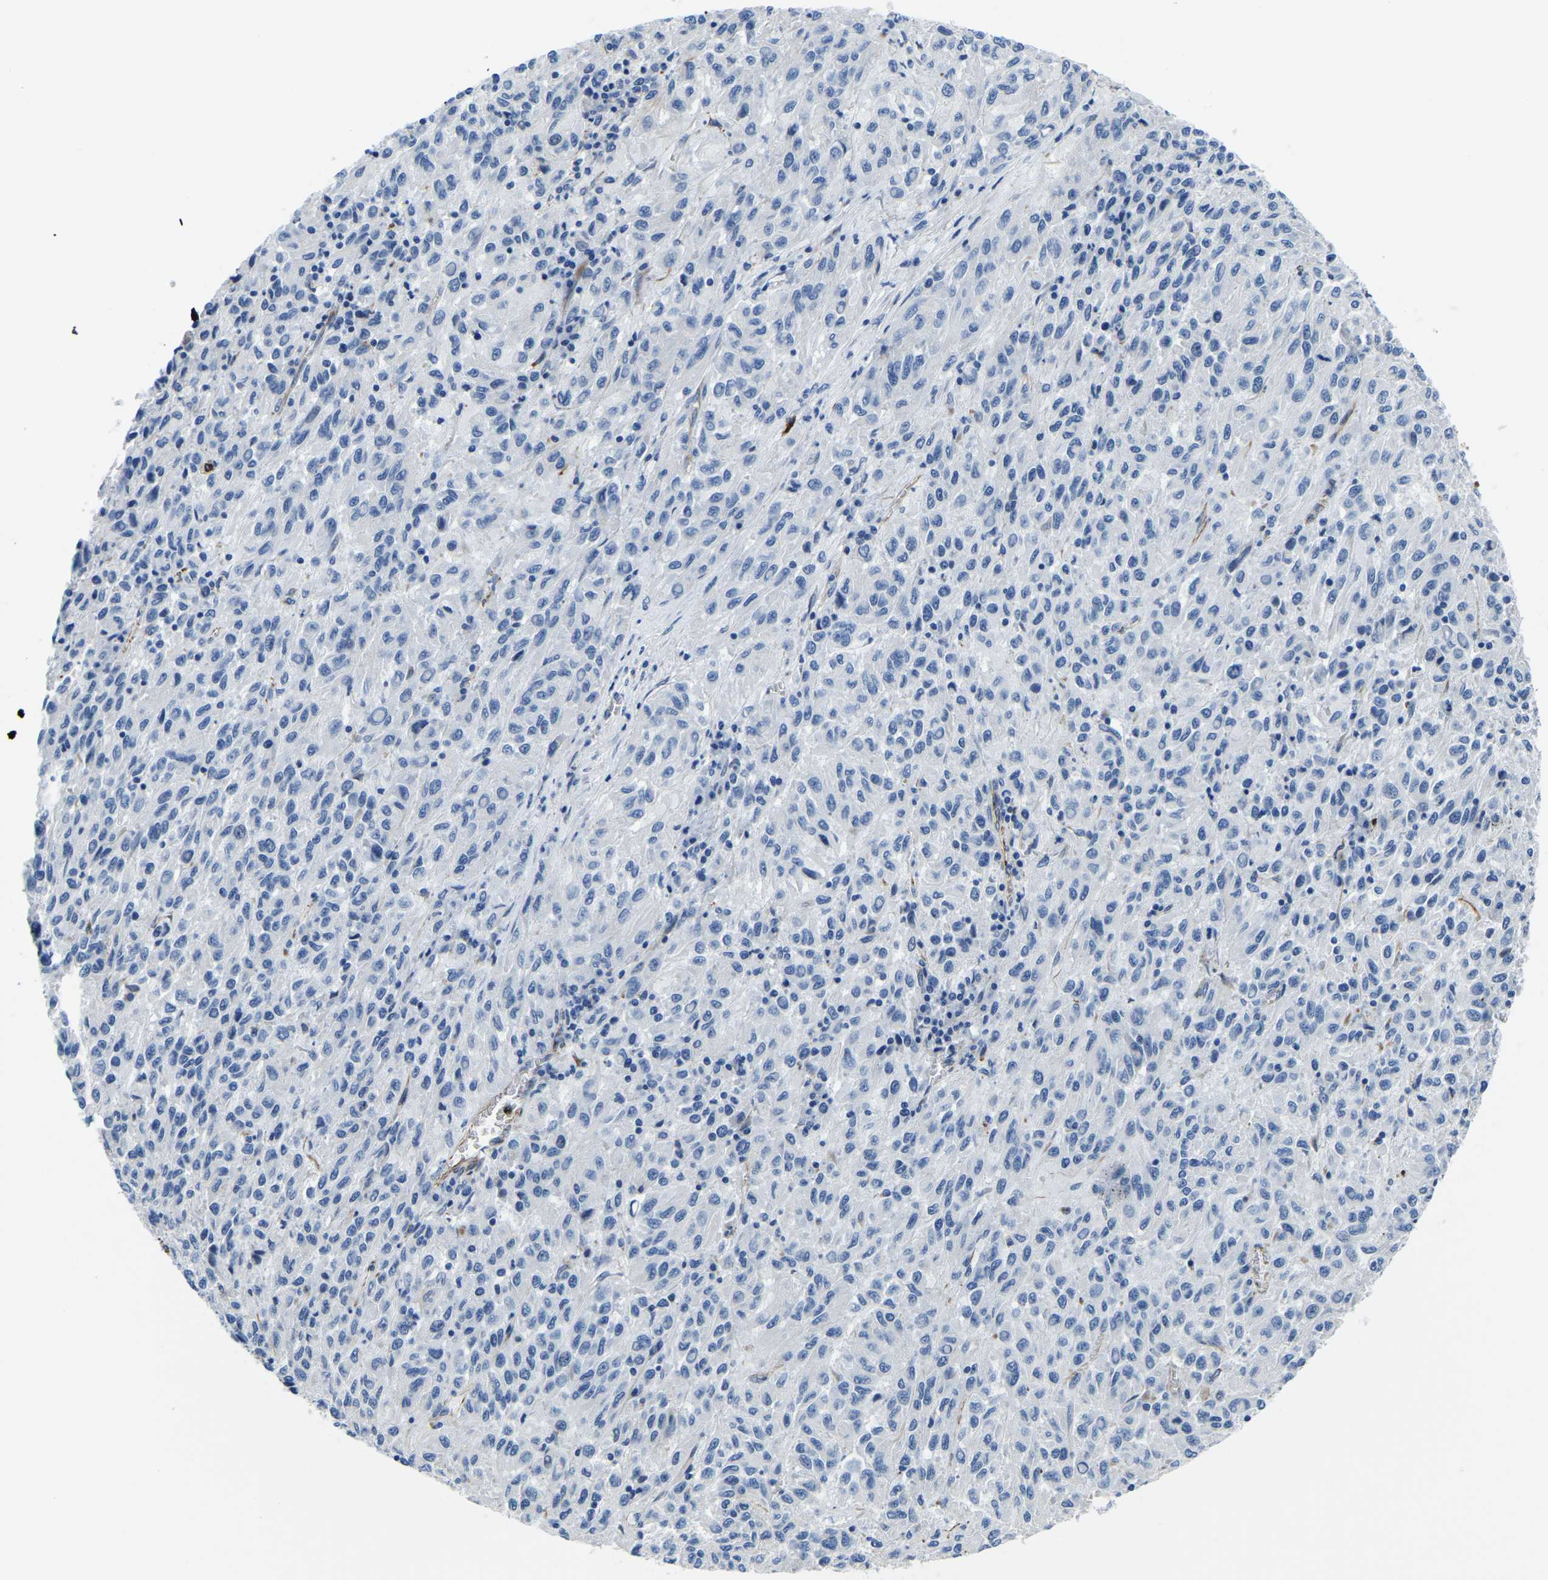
{"staining": {"intensity": "negative", "quantity": "none", "location": "none"}, "tissue": "melanoma", "cell_type": "Tumor cells", "image_type": "cancer", "snomed": [{"axis": "morphology", "description": "Malignant melanoma, Metastatic site"}, {"axis": "topography", "description": "Lung"}], "caption": "Tumor cells are negative for brown protein staining in malignant melanoma (metastatic site).", "gene": "MS4A3", "patient": {"sex": "male", "age": 64}}